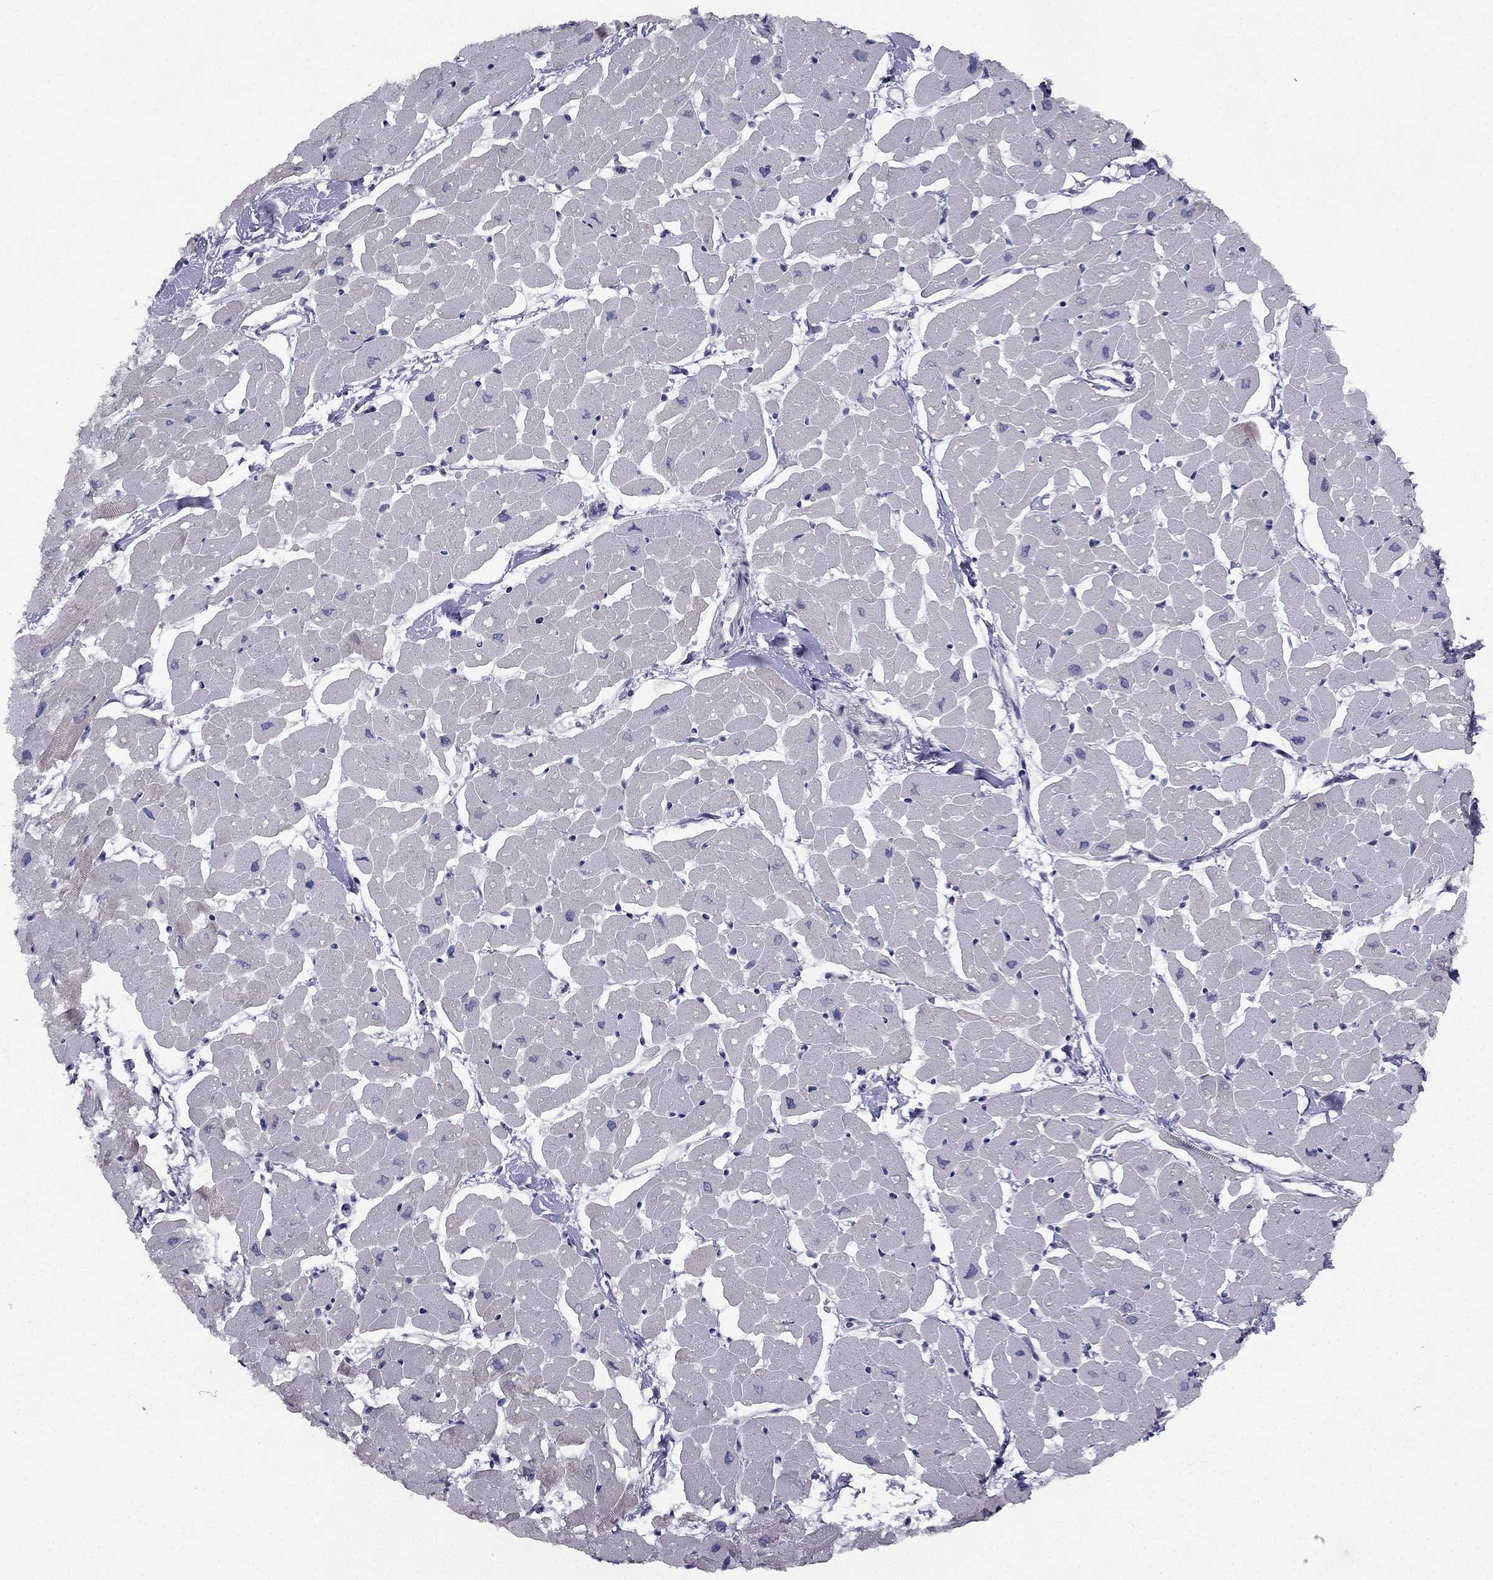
{"staining": {"intensity": "negative", "quantity": "none", "location": "none"}, "tissue": "heart muscle", "cell_type": "Cardiomyocytes", "image_type": "normal", "snomed": [{"axis": "morphology", "description": "Normal tissue, NOS"}, {"axis": "topography", "description": "Heart"}], "caption": "Immunohistochemical staining of benign heart muscle reveals no significant staining in cardiomyocytes.", "gene": "TRPS1", "patient": {"sex": "male", "age": 57}}